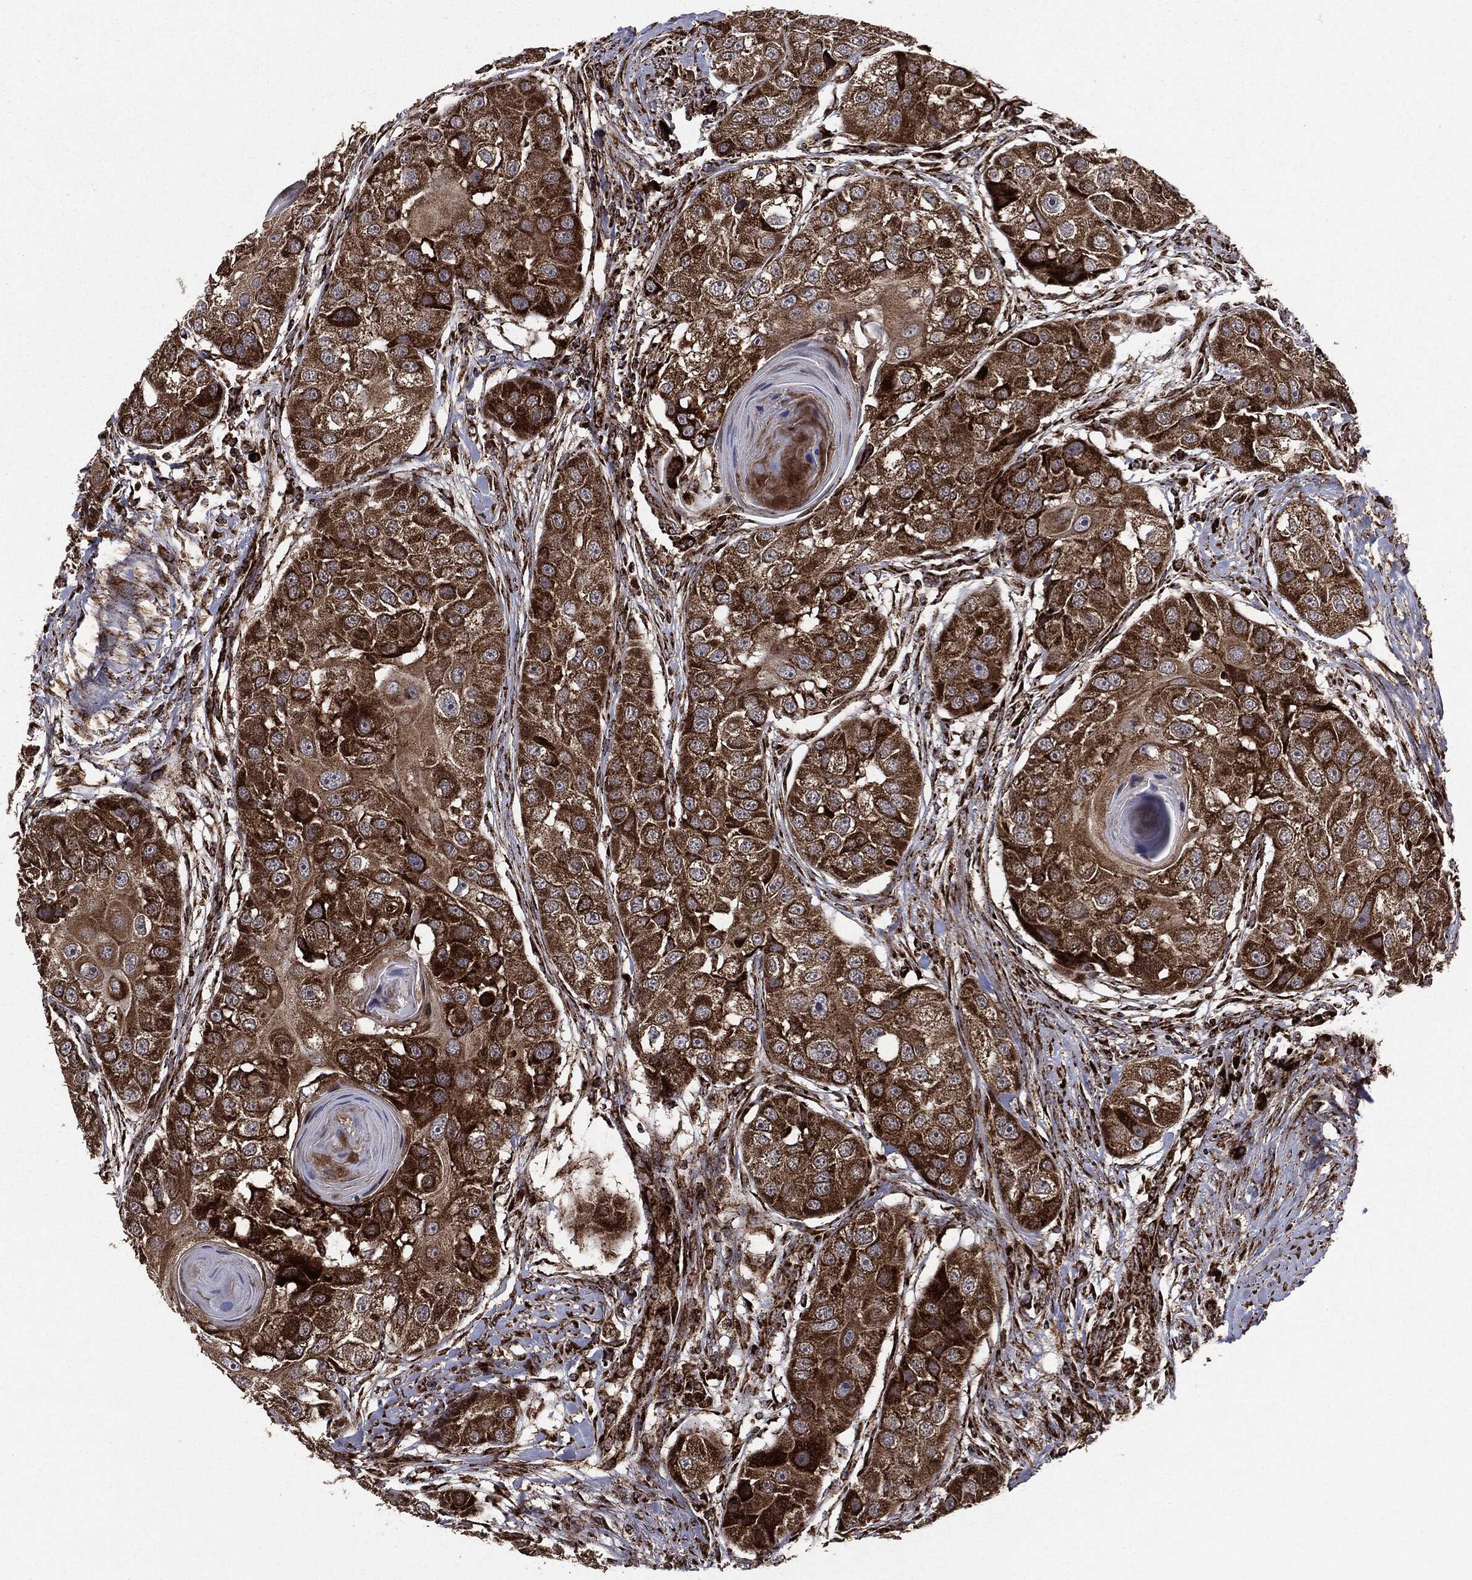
{"staining": {"intensity": "strong", "quantity": ">75%", "location": "cytoplasmic/membranous"}, "tissue": "head and neck cancer", "cell_type": "Tumor cells", "image_type": "cancer", "snomed": [{"axis": "morphology", "description": "Normal tissue, NOS"}, {"axis": "morphology", "description": "Squamous cell carcinoma, NOS"}, {"axis": "topography", "description": "Skeletal muscle"}, {"axis": "topography", "description": "Head-Neck"}], "caption": "Squamous cell carcinoma (head and neck) tissue demonstrates strong cytoplasmic/membranous staining in about >75% of tumor cells", "gene": "MAP2K1", "patient": {"sex": "male", "age": 51}}